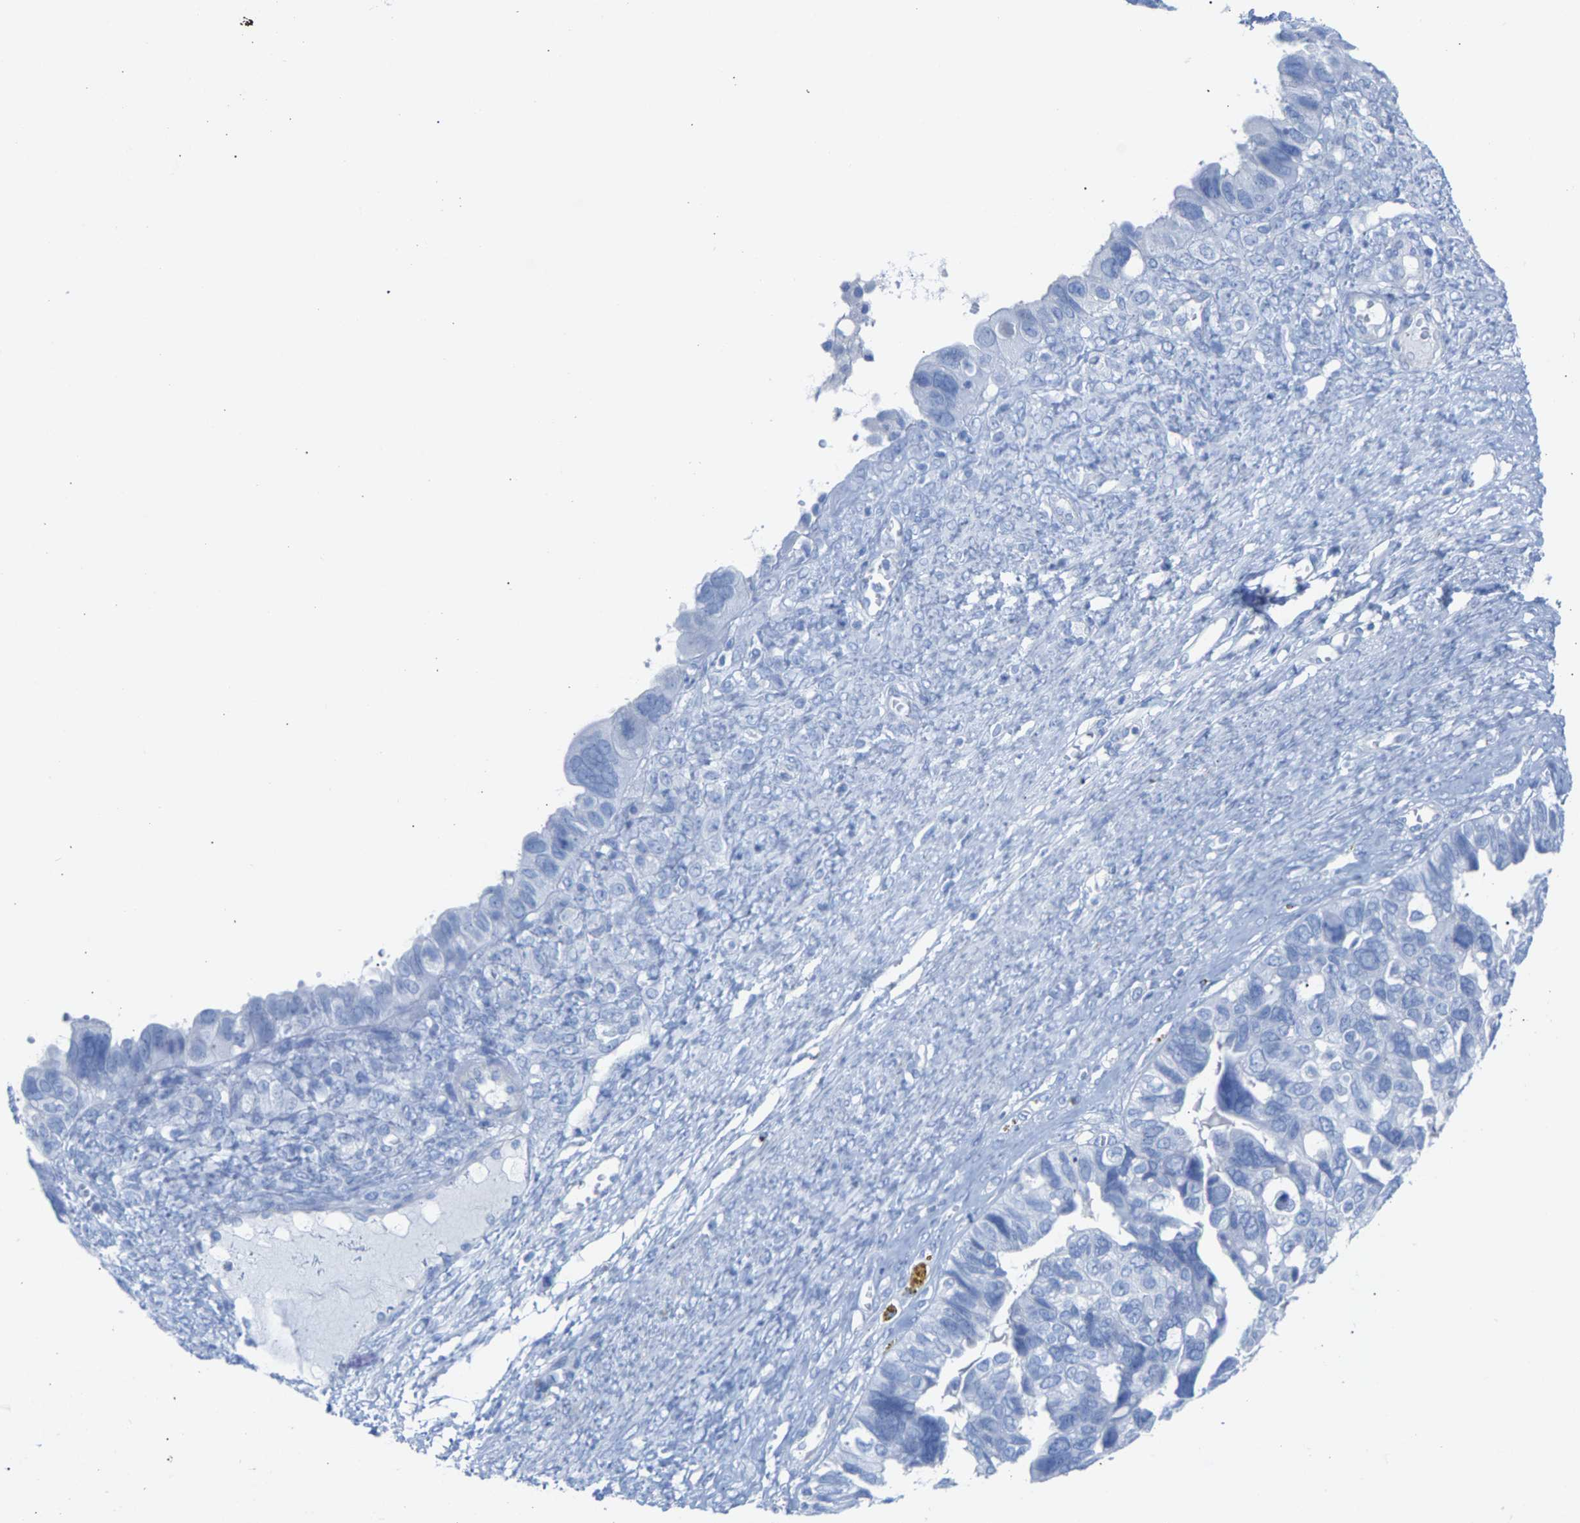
{"staining": {"intensity": "negative", "quantity": "none", "location": "none"}, "tissue": "ovarian cancer", "cell_type": "Tumor cells", "image_type": "cancer", "snomed": [{"axis": "morphology", "description": "Cystadenocarcinoma, serous, NOS"}, {"axis": "topography", "description": "Ovary"}], "caption": "This is a histopathology image of immunohistochemistry (IHC) staining of serous cystadenocarcinoma (ovarian), which shows no expression in tumor cells.", "gene": "CPA1", "patient": {"sex": "female", "age": 79}}